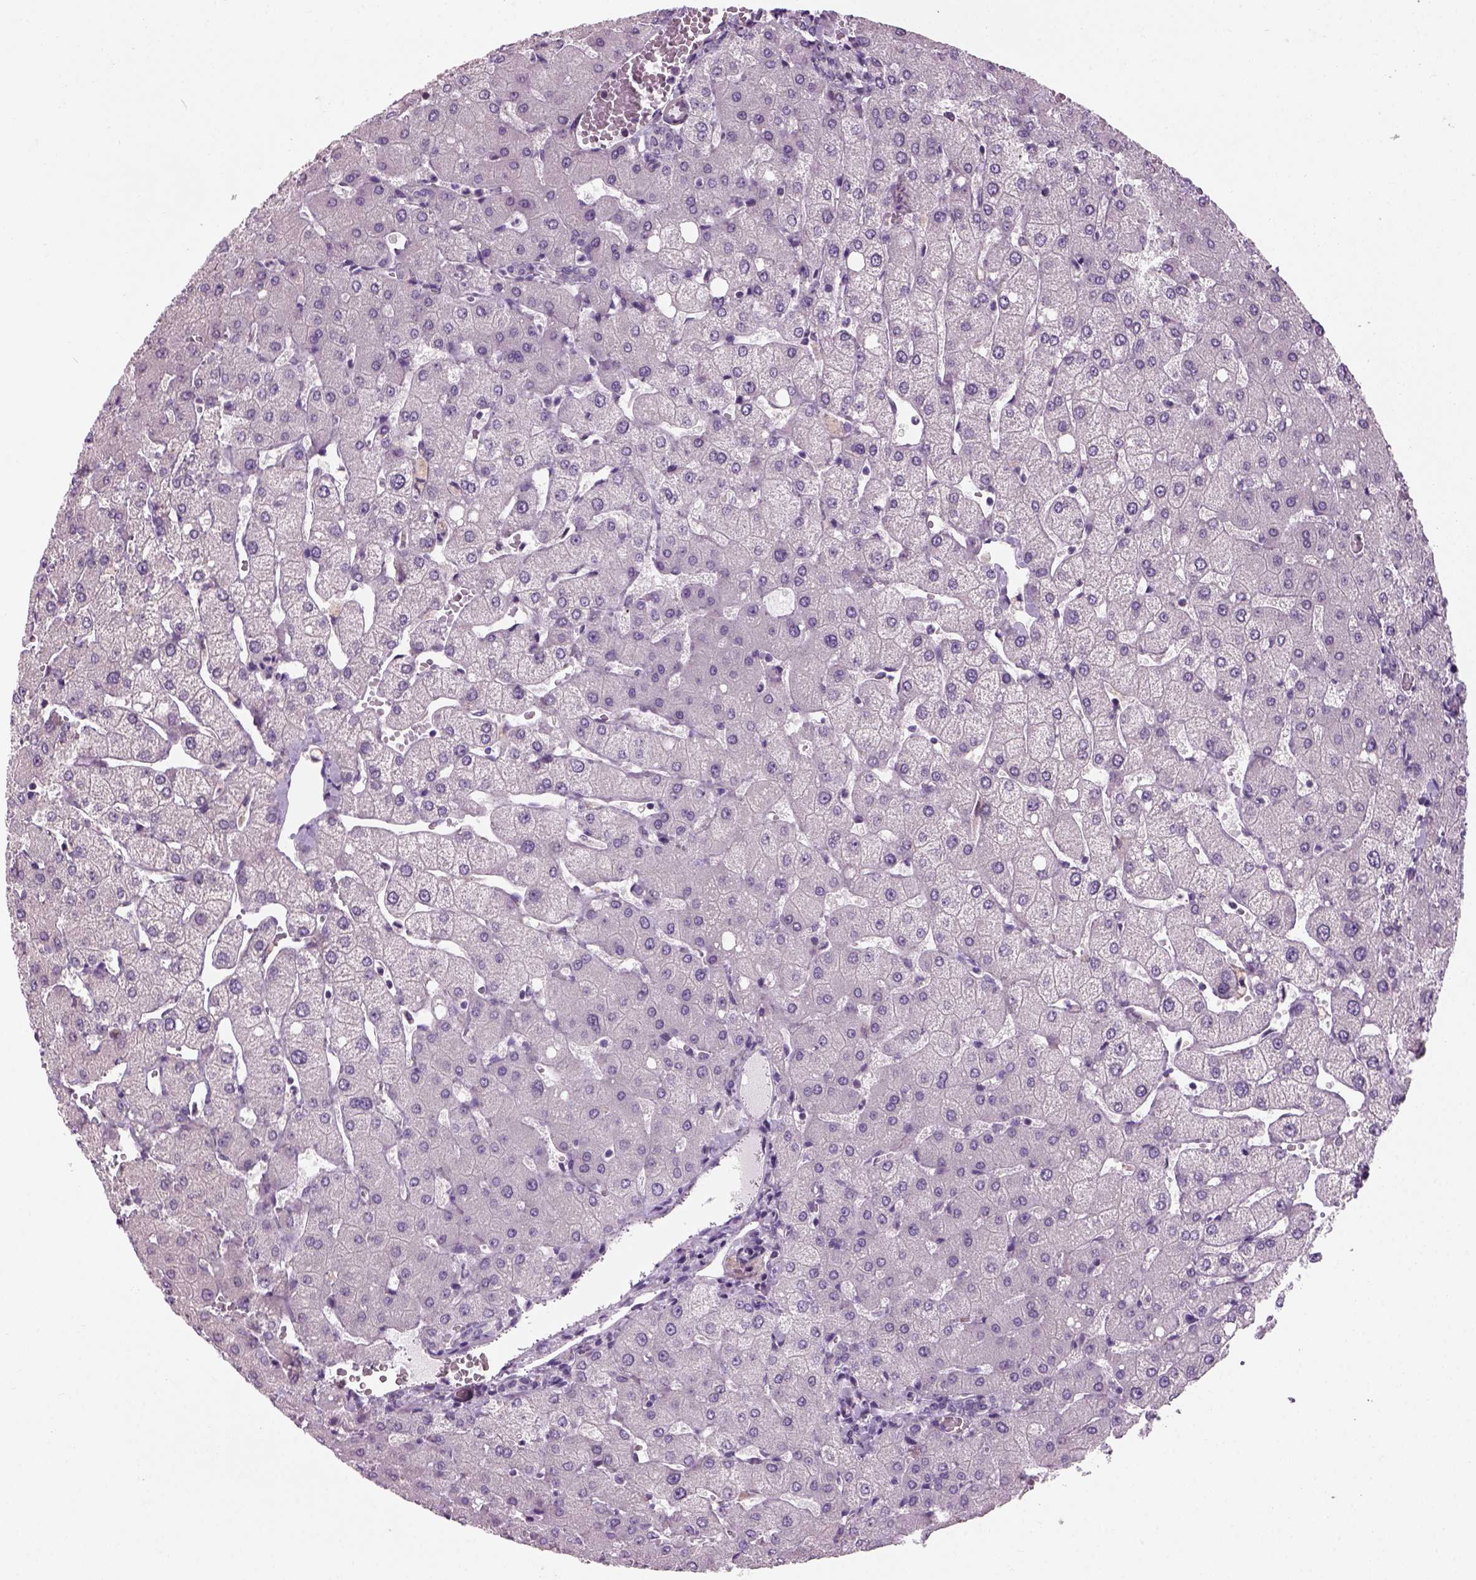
{"staining": {"intensity": "negative", "quantity": "none", "location": "none"}, "tissue": "liver", "cell_type": "Cholangiocytes", "image_type": "normal", "snomed": [{"axis": "morphology", "description": "Normal tissue, NOS"}, {"axis": "topography", "description": "Liver"}], "caption": "Immunohistochemistry of benign human liver shows no expression in cholangiocytes. Nuclei are stained in blue.", "gene": "ELOVL3", "patient": {"sex": "female", "age": 54}}